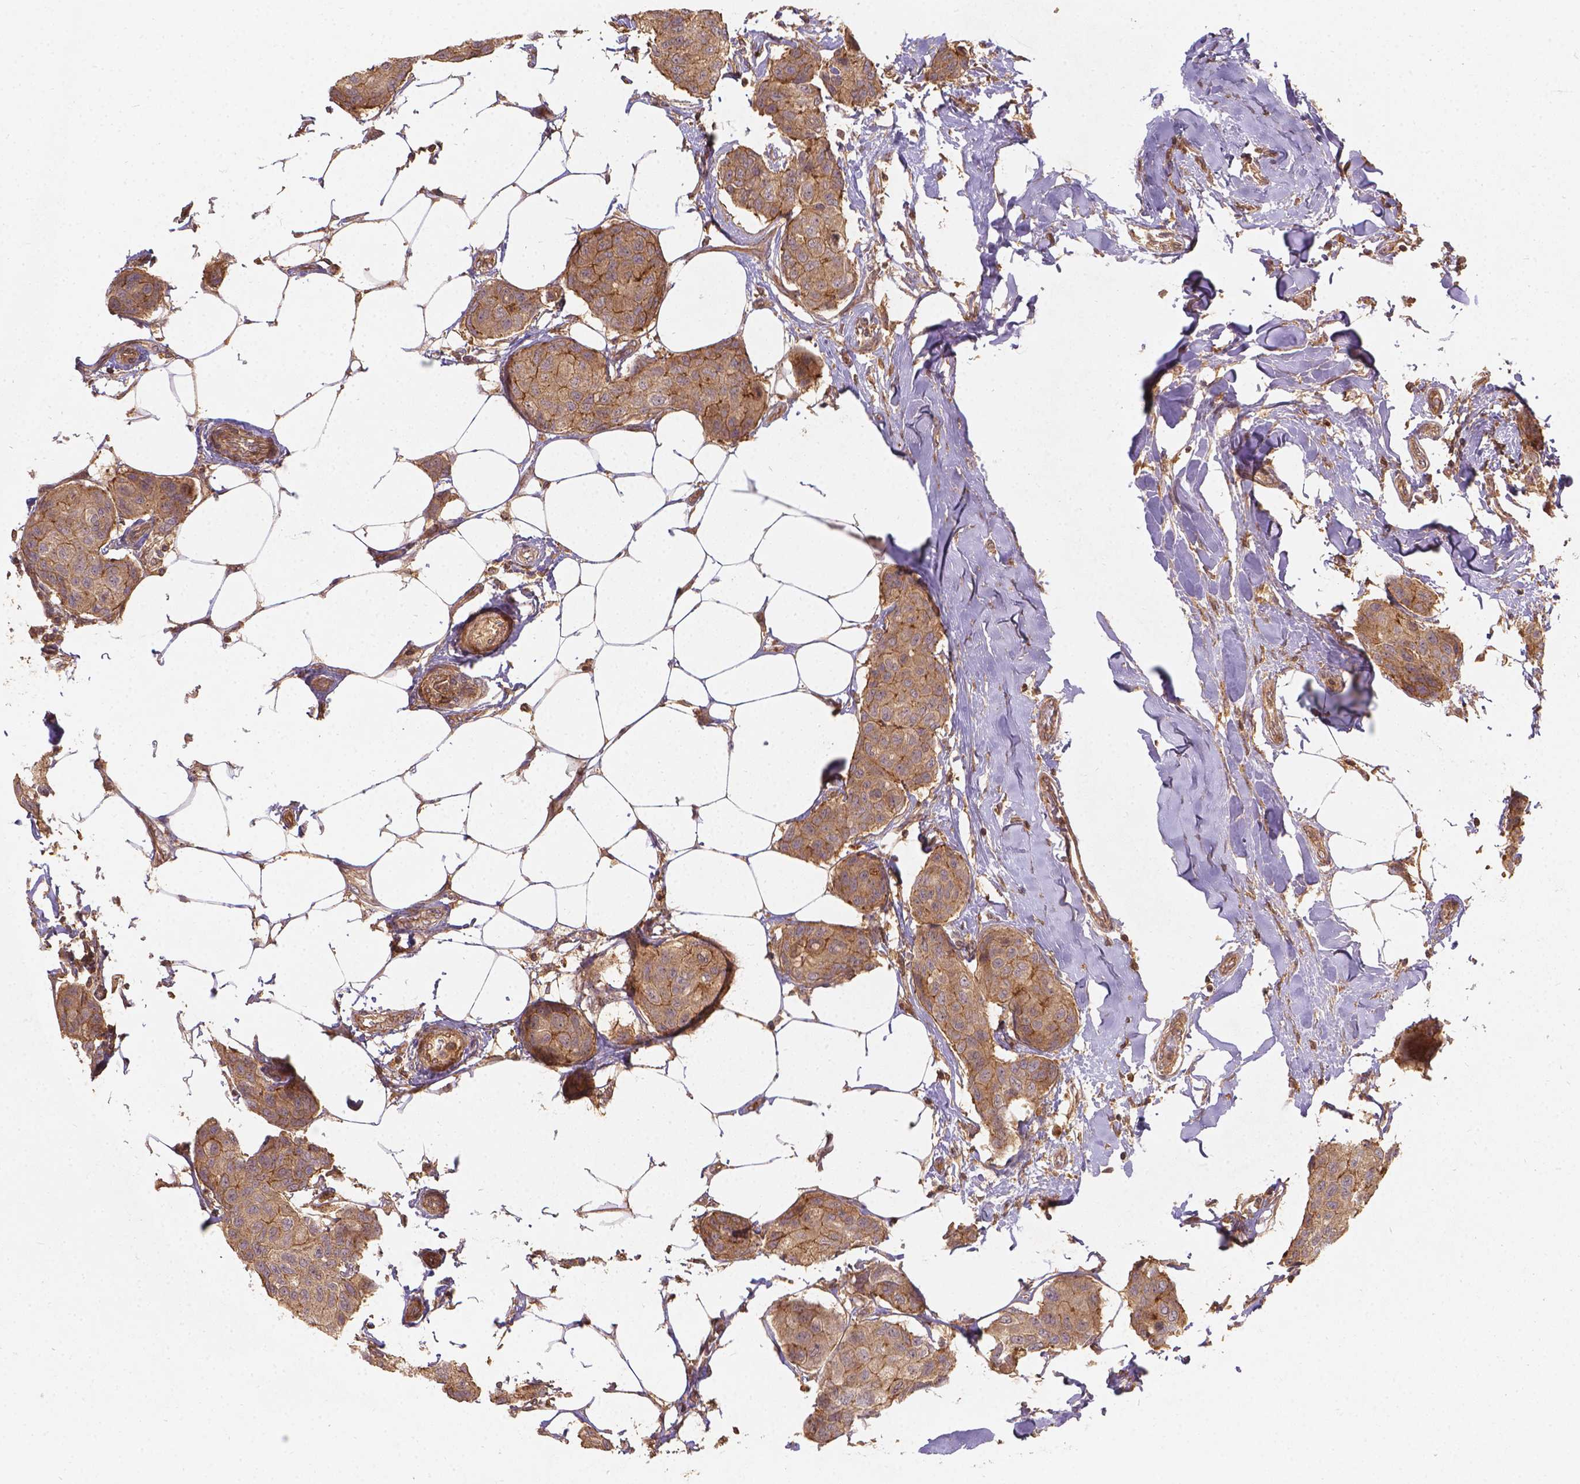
{"staining": {"intensity": "moderate", "quantity": ">75%", "location": "cytoplasmic/membranous"}, "tissue": "breast cancer", "cell_type": "Tumor cells", "image_type": "cancer", "snomed": [{"axis": "morphology", "description": "Duct carcinoma"}, {"axis": "topography", "description": "Breast"}], "caption": "A brown stain shows moderate cytoplasmic/membranous positivity of a protein in human breast infiltrating ductal carcinoma tumor cells.", "gene": "XPR1", "patient": {"sex": "female", "age": 80}}